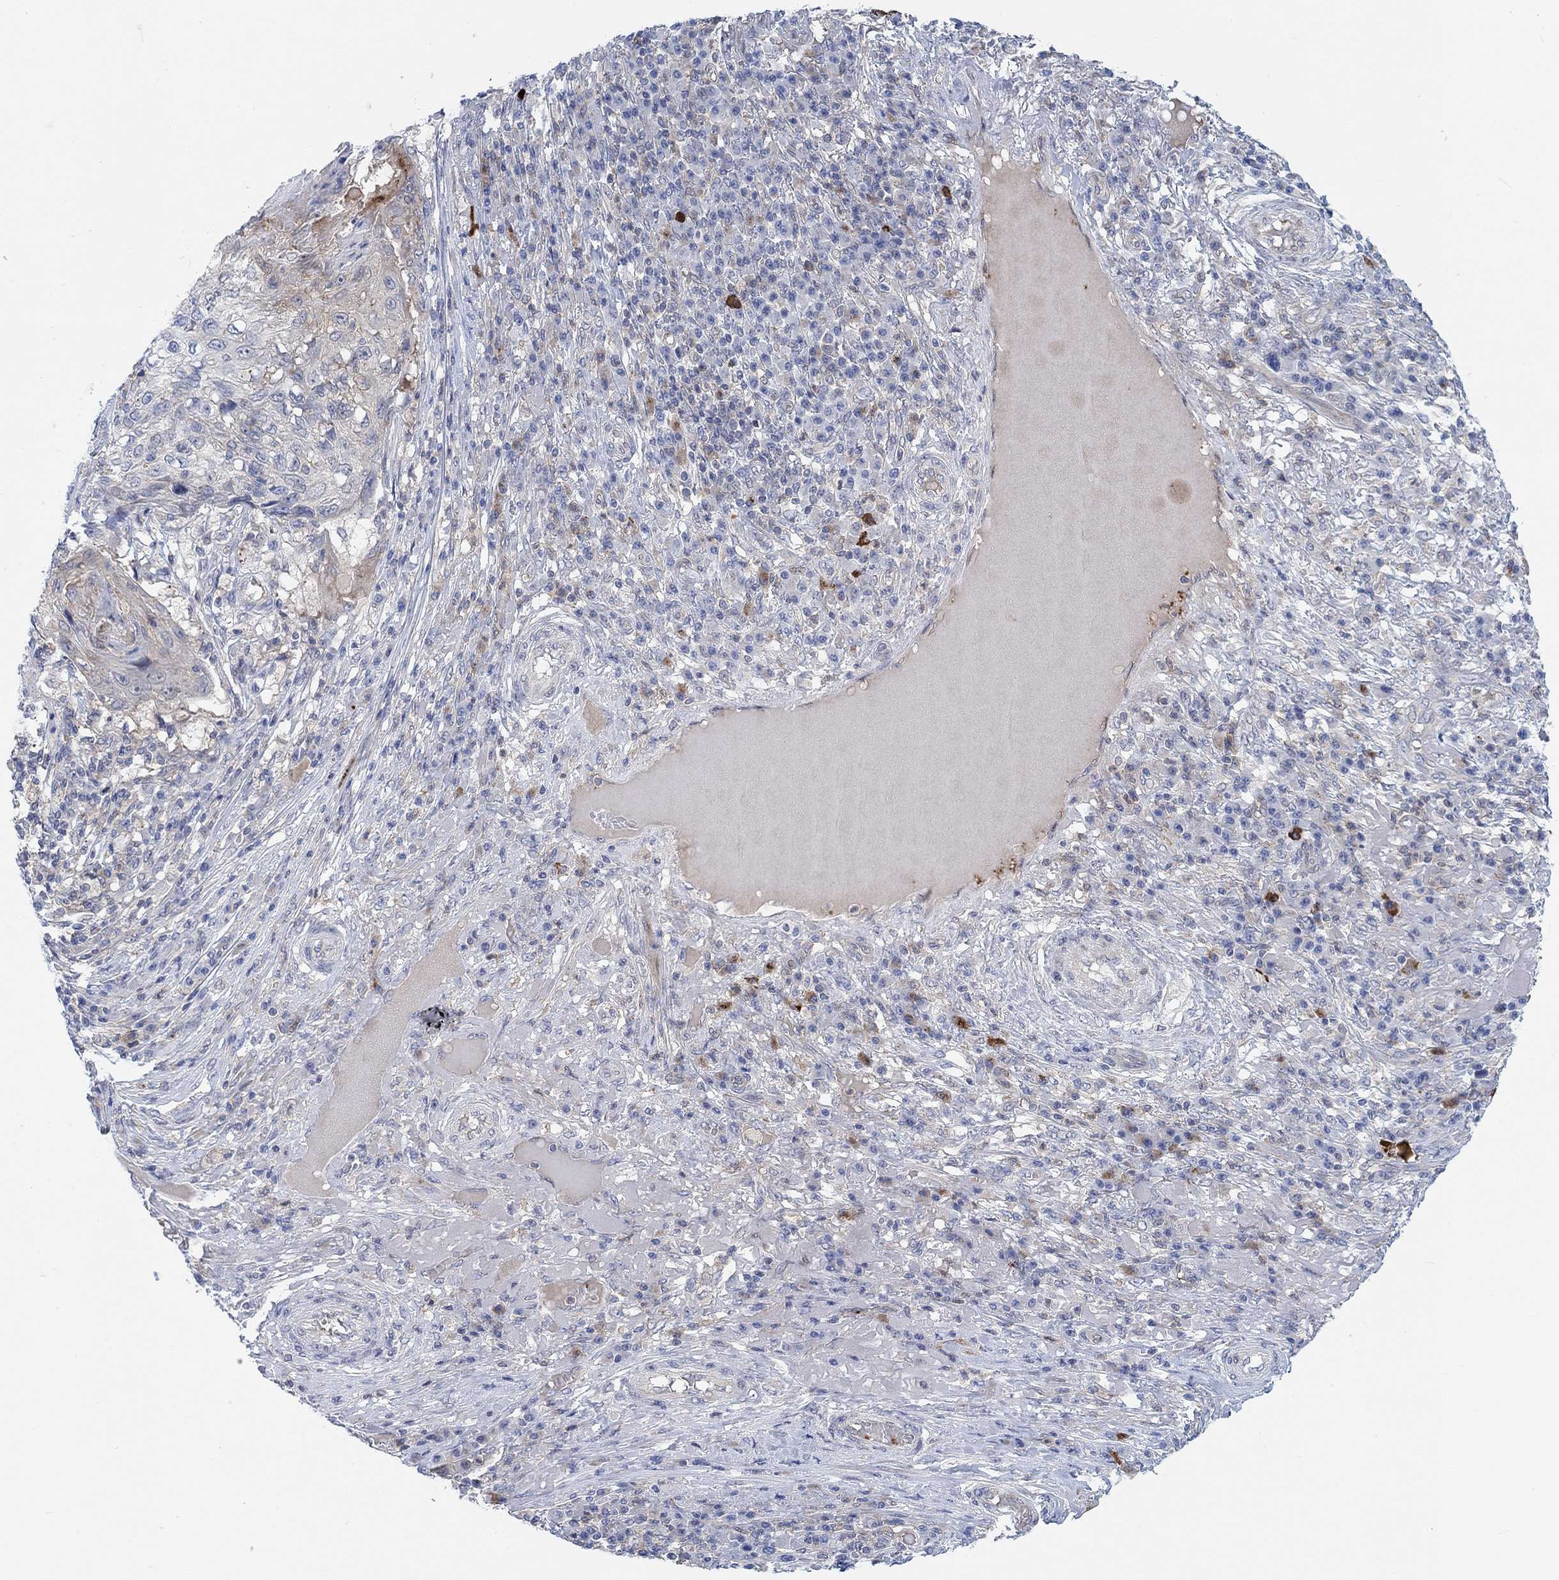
{"staining": {"intensity": "weak", "quantity": "<25%", "location": "cytoplasmic/membranous"}, "tissue": "skin cancer", "cell_type": "Tumor cells", "image_type": "cancer", "snomed": [{"axis": "morphology", "description": "Squamous cell carcinoma, NOS"}, {"axis": "topography", "description": "Skin"}], "caption": "This image is of skin cancer (squamous cell carcinoma) stained with IHC to label a protein in brown with the nuclei are counter-stained blue. There is no staining in tumor cells.", "gene": "PMFBP1", "patient": {"sex": "male", "age": 92}}